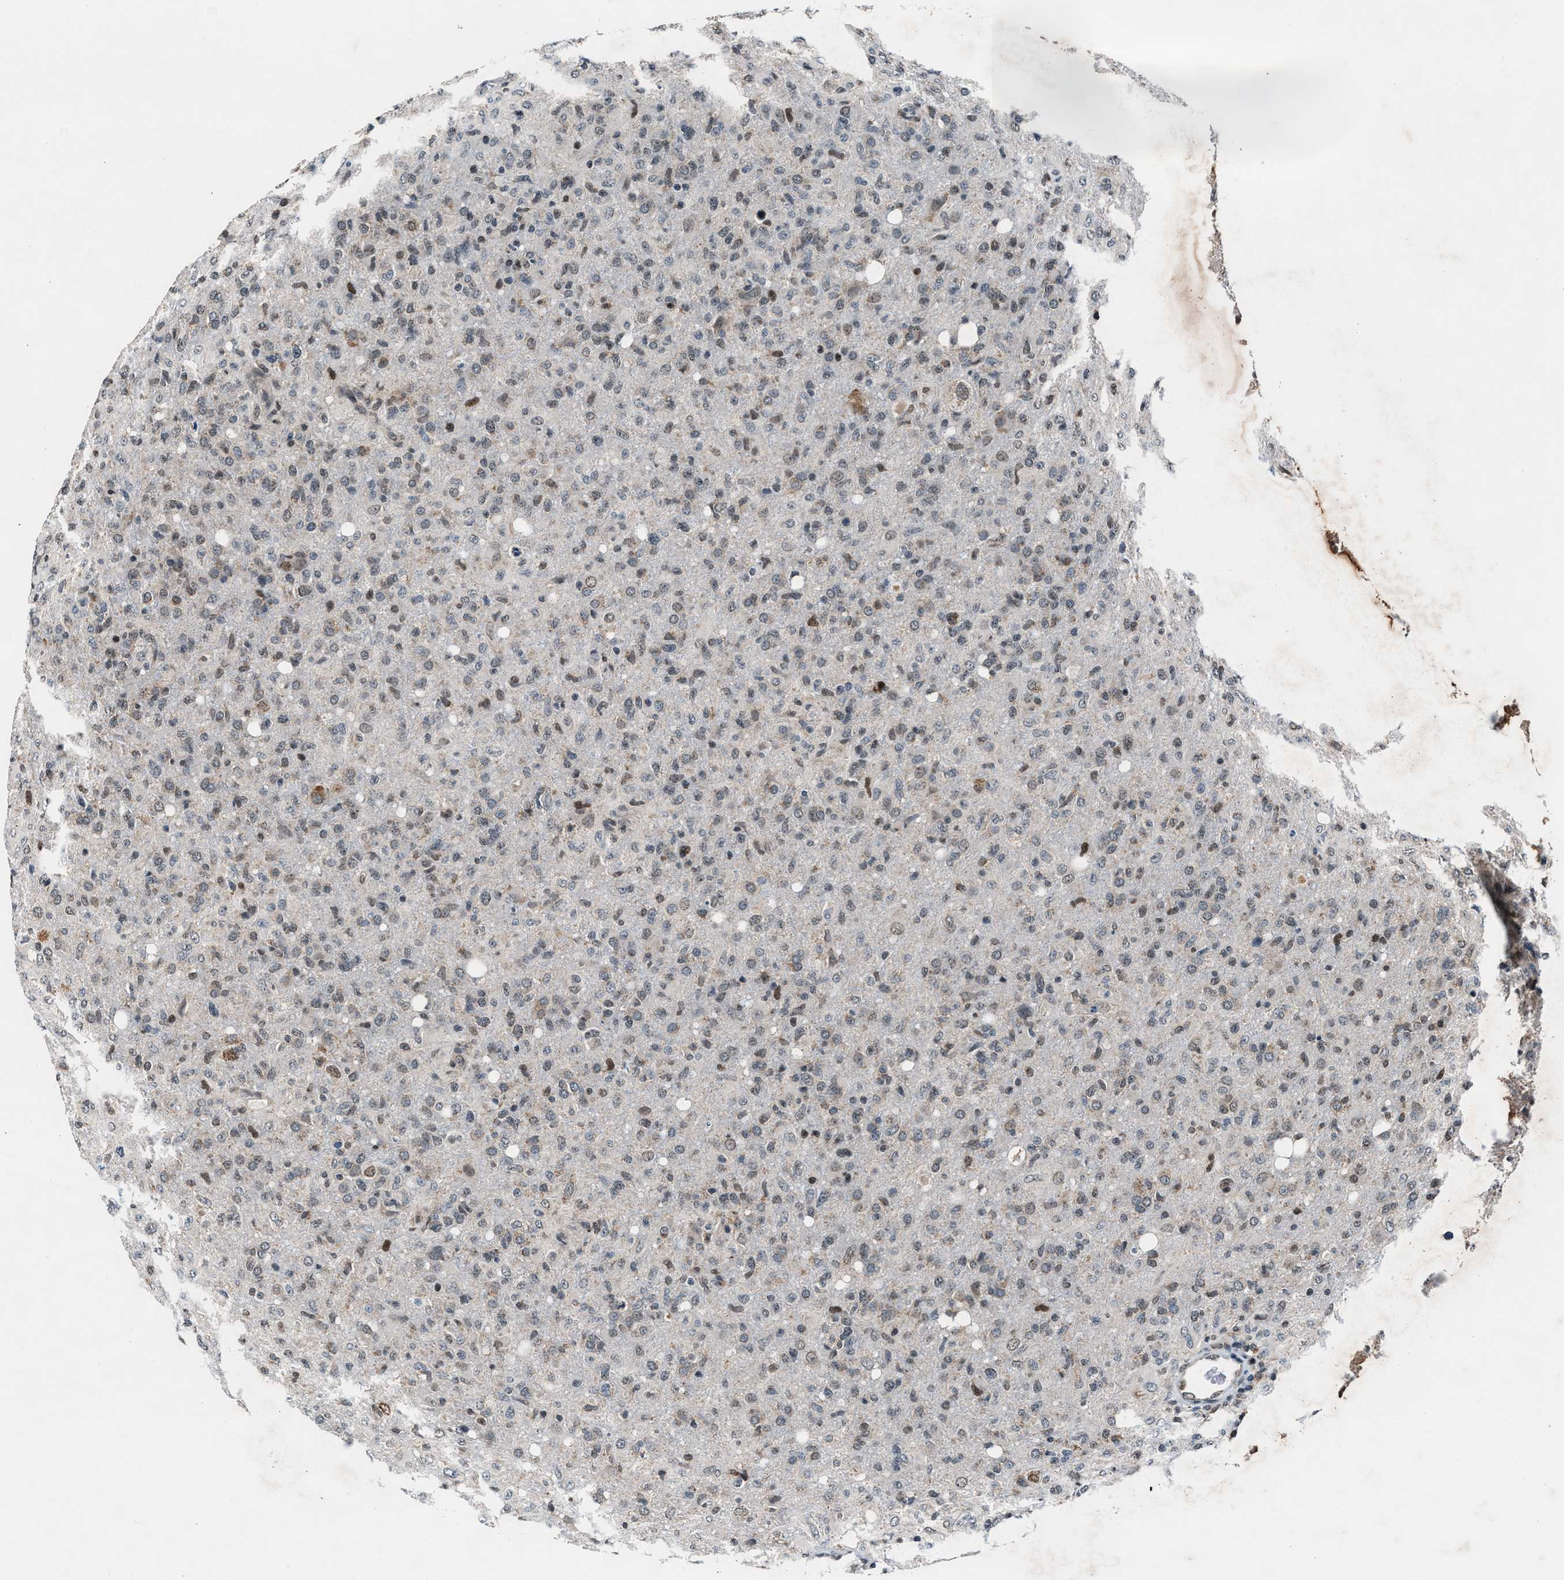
{"staining": {"intensity": "weak", "quantity": "<25%", "location": "cytoplasmic/membranous,nuclear"}, "tissue": "glioma", "cell_type": "Tumor cells", "image_type": "cancer", "snomed": [{"axis": "morphology", "description": "Glioma, malignant, High grade"}, {"axis": "topography", "description": "Brain"}], "caption": "This is an immunohistochemistry (IHC) histopathology image of high-grade glioma (malignant). There is no positivity in tumor cells.", "gene": "PRRC2B", "patient": {"sex": "female", "age": 57}}